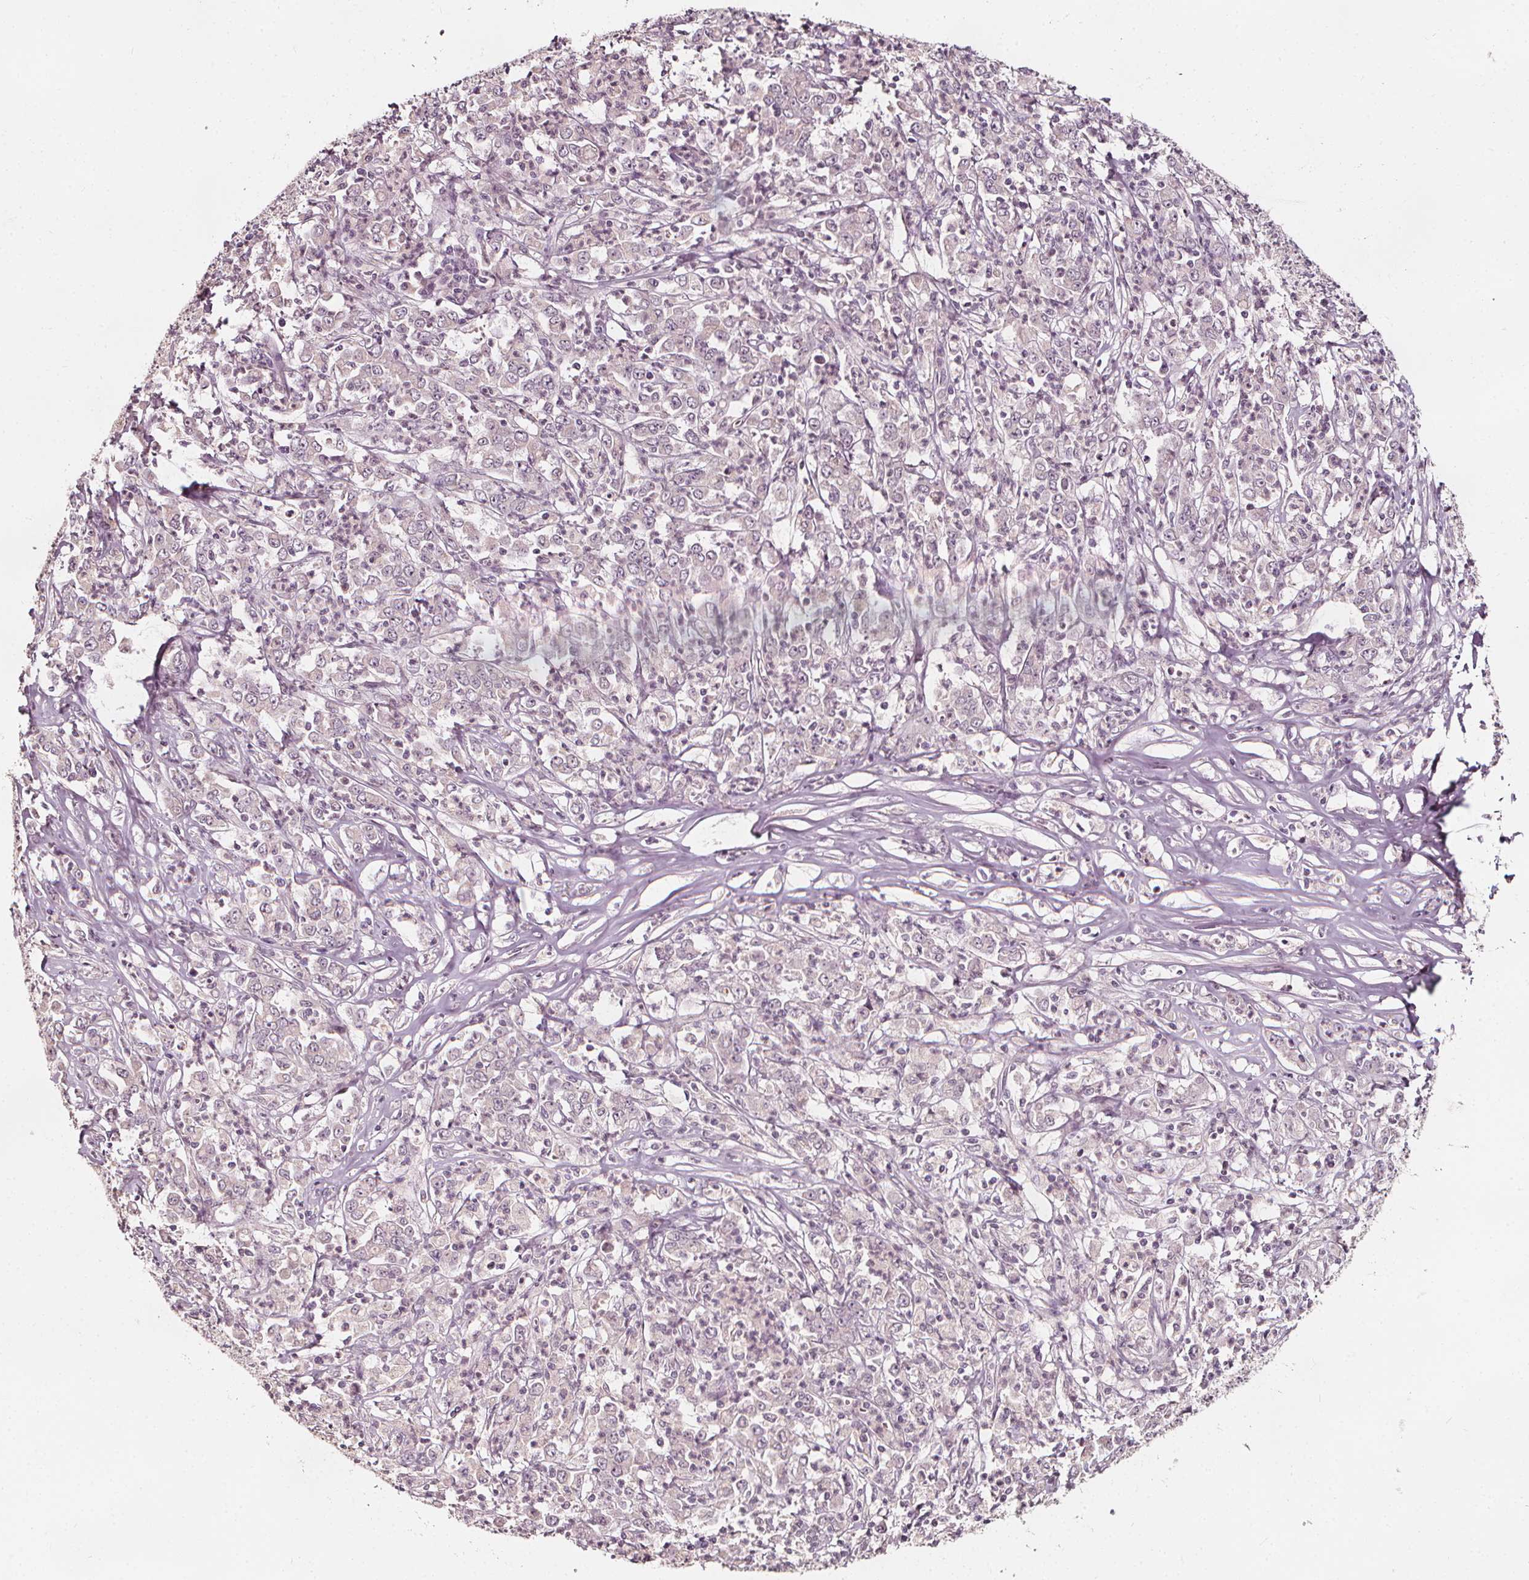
{"staining": {"intensity": "negative", "quantity": "none", "location": "none"}, "tissue": "stomach cancer", "cell_type": "Tumor cells", "image_type": "cancer", "snomed": [{"axis": "morphology", "description": "Adenocarcinoma, NOS"}, {"axis": "topography", "description": "Stomach, lower"}], "caption": "Tumor cells are negative for protein expression in human adenocarcinoma (stomach).", "gene": "NPC1L1", "patient": {"sex": "female", "age": 71}}